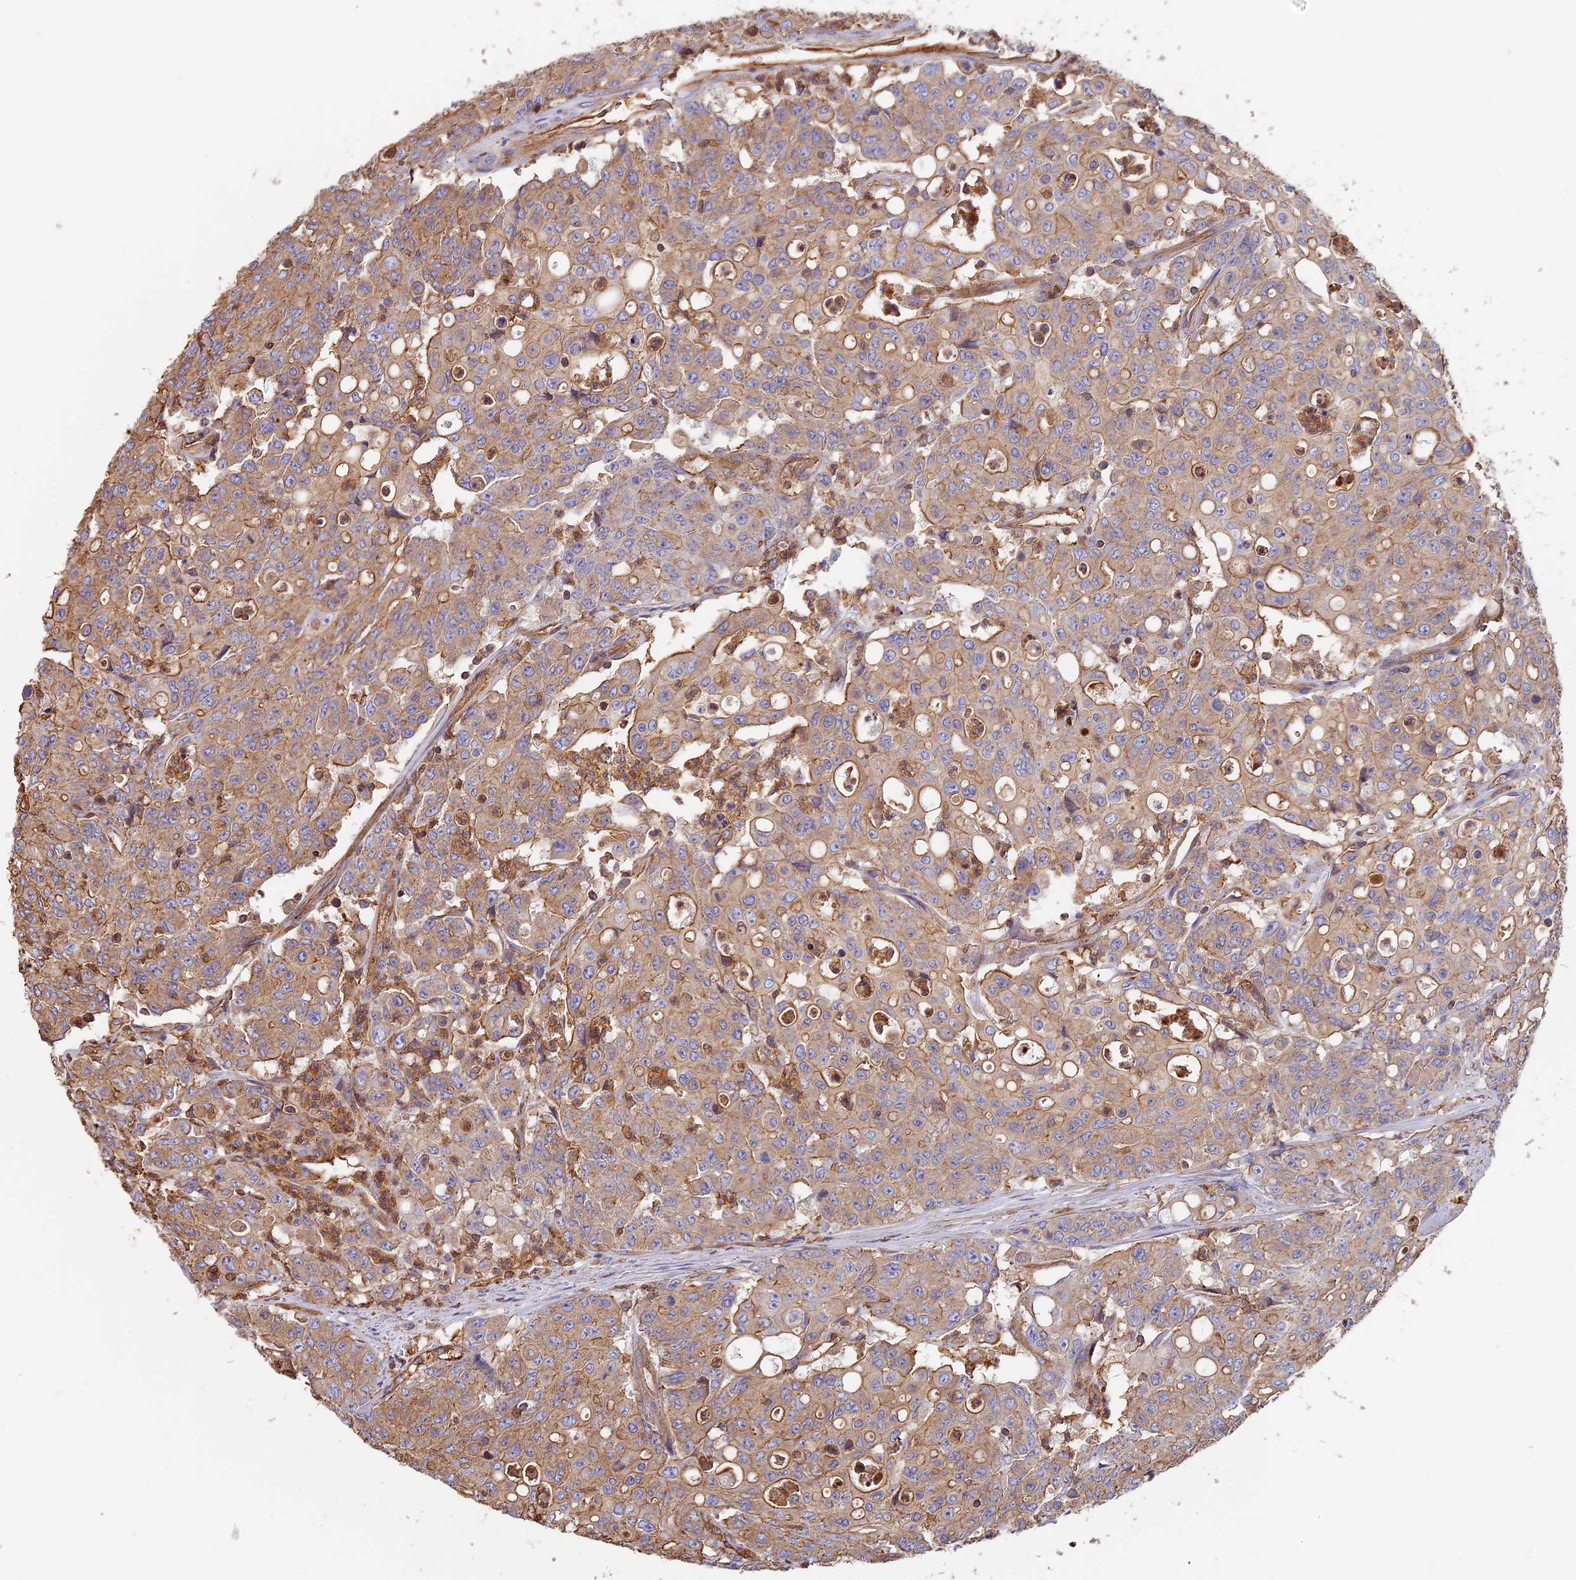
{"staining": {"intensity": "weak", "quantity": ">75%", "location": "cytoplasmic/membranous"}, "tissue": "colorectal cancer", "cell_type": "Tumor cells", "image_type": "cancer", "snomed": [{"axis": "morphology", "description": "Adenocarcinoma, NOS"}, {"axis": "topography", "description": "Colon"}], "caption": "Colorectal cancer stained for a protein (brown) displays weak cytoplasmic/membranous positive expression in approximately >75% of tumor cells.", "gene": "VPS18", "patient": {"sex": "male", "age": 51}}